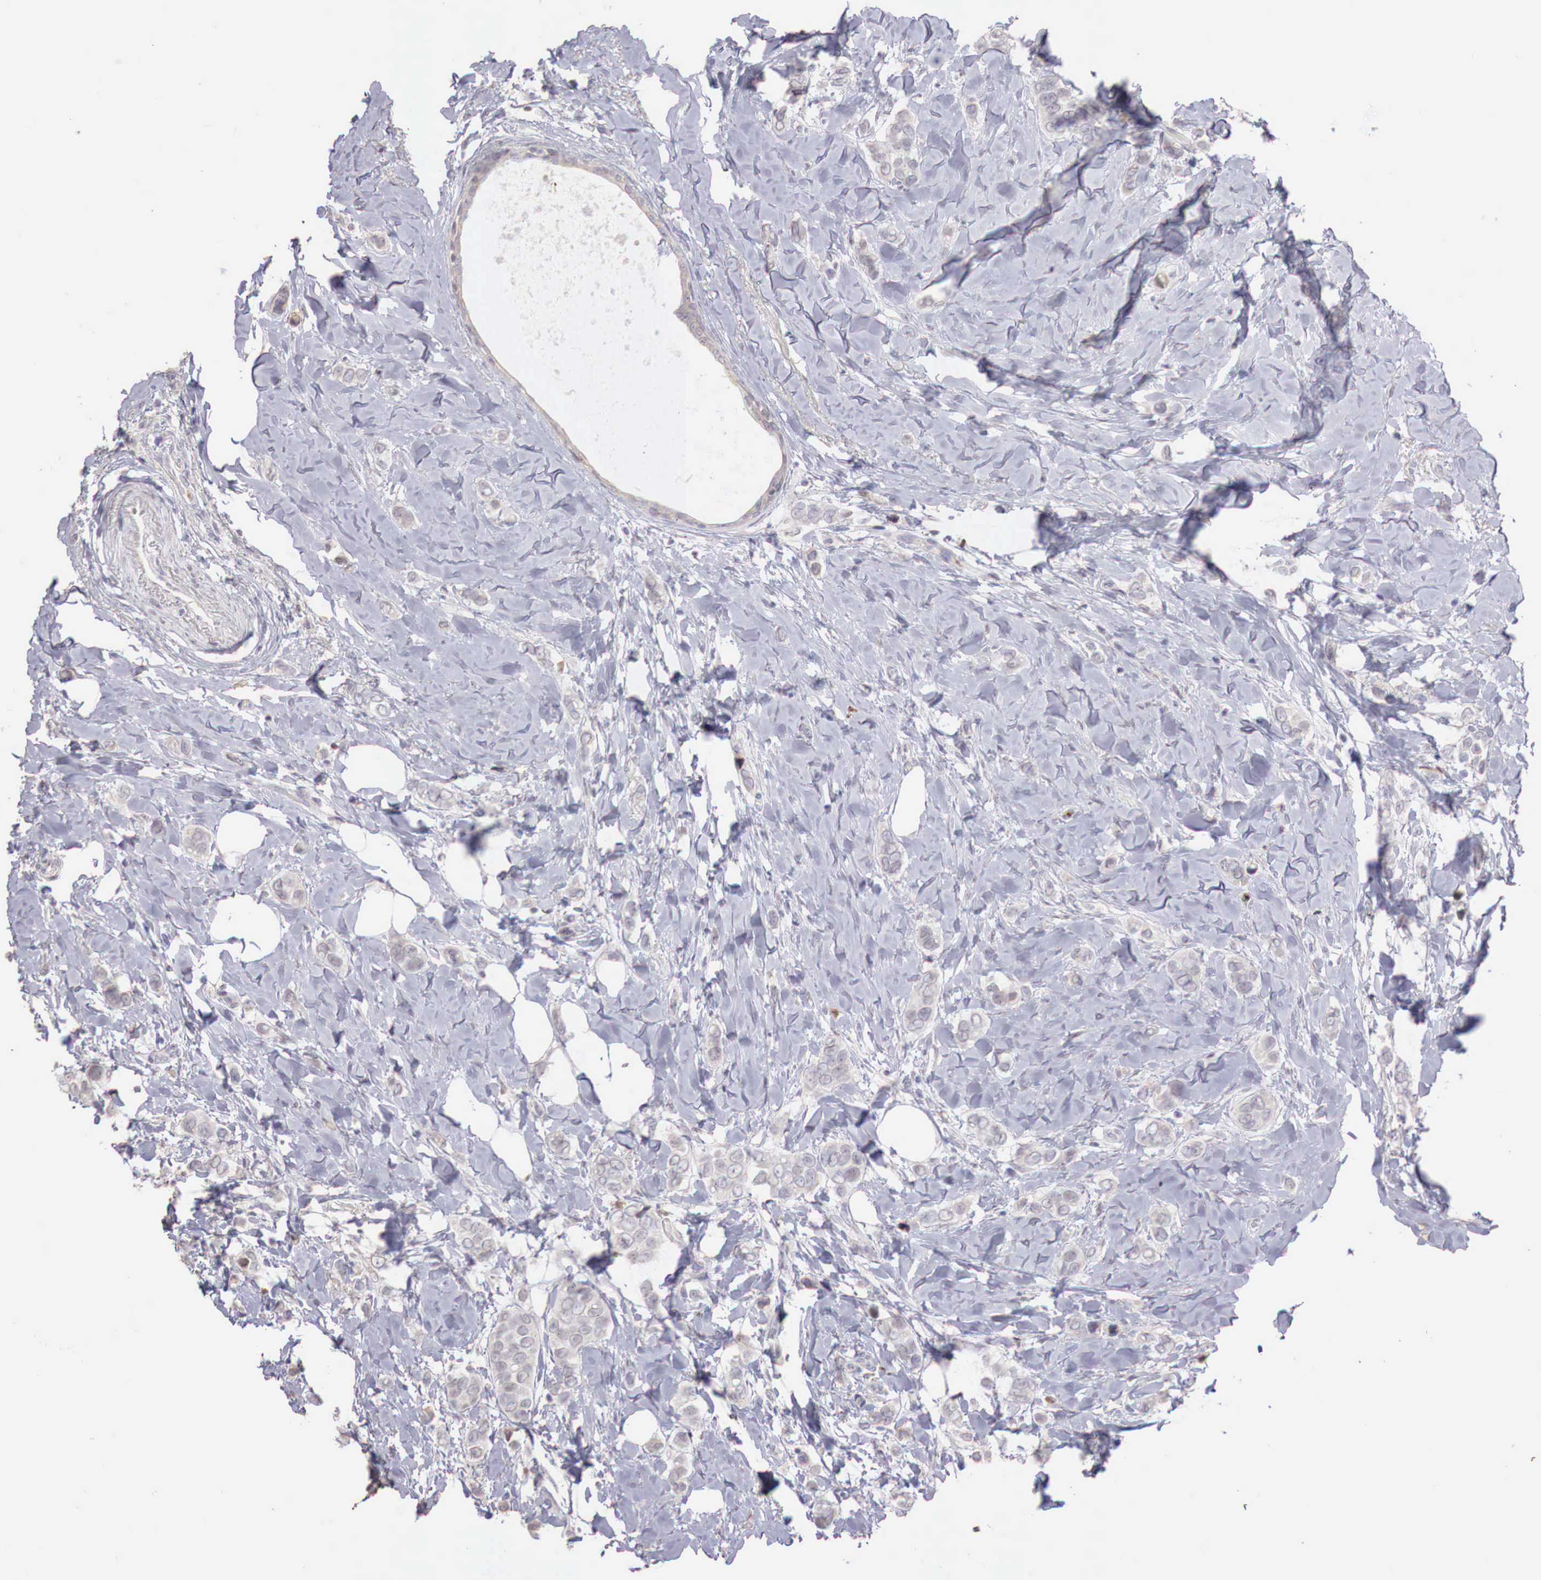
{"staining": {"intensity": "negative", "quantity": "none", "location": "none"}, "tissue": "breast cancer", "cell_type": "Tumor cells", "image_type": "cancer", "snomed": [{"axis": "morphology", "description": "Duct carcinoma"}, {"axis": "topography", "description": "Breast"}], "caption": "Breast cancer (intraductal carcinoma) was stained to show a protein in brown. There is no significant staining in tumor cells.", "gene": "XPNPEP2", "patient": {"sex": "female", "age": 72}}